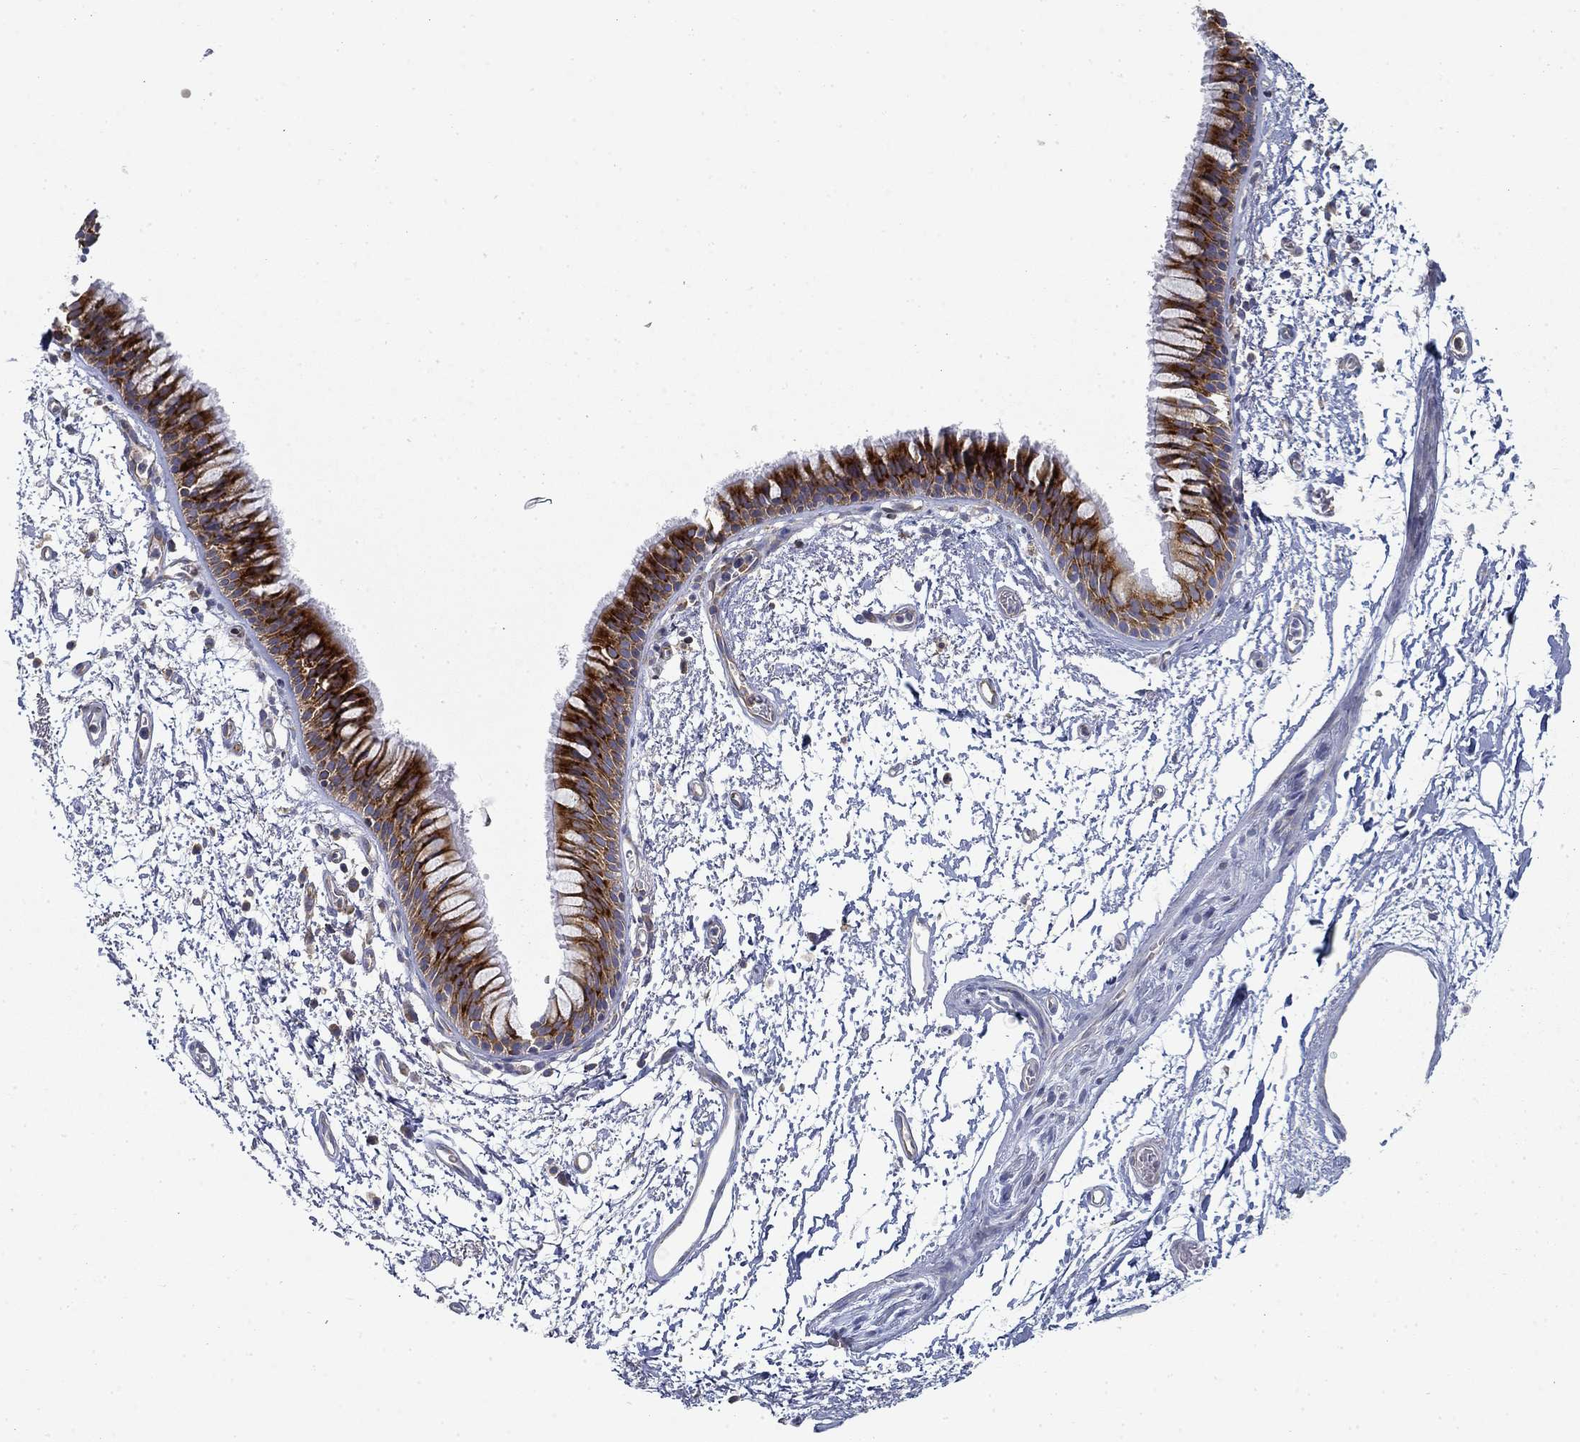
{"staining": {"intensity": "strong", "quantity": ">75%", "location": "cytoplasmic/membranous"}, "tissue": "bronchus", "cell_type": "Respiratory epithelial cells", "image_type": "normal", "snomed": [{"axis": "morphology", "description": "Normal tissue, NOS"}, {"axis": "topography", "description": "Cartilage tissue"}, {"axis": "topography", "description": "Bronchus"}], "caption": "DAB (3,3'-diaminobenzidine) immunohistochemical staining of normal bronchus reveals strong cytoplasmic/membranous protein positivity in about >75% of respiratory epithelial cells. (Stains: DAB (3,3'-diaminobenzidine) in brown, nuclei in blue, Microscopy: brightfield microscopy at high magnification).", "gene": "FXR1", "patient": {"sex": "male", "age": 66}}